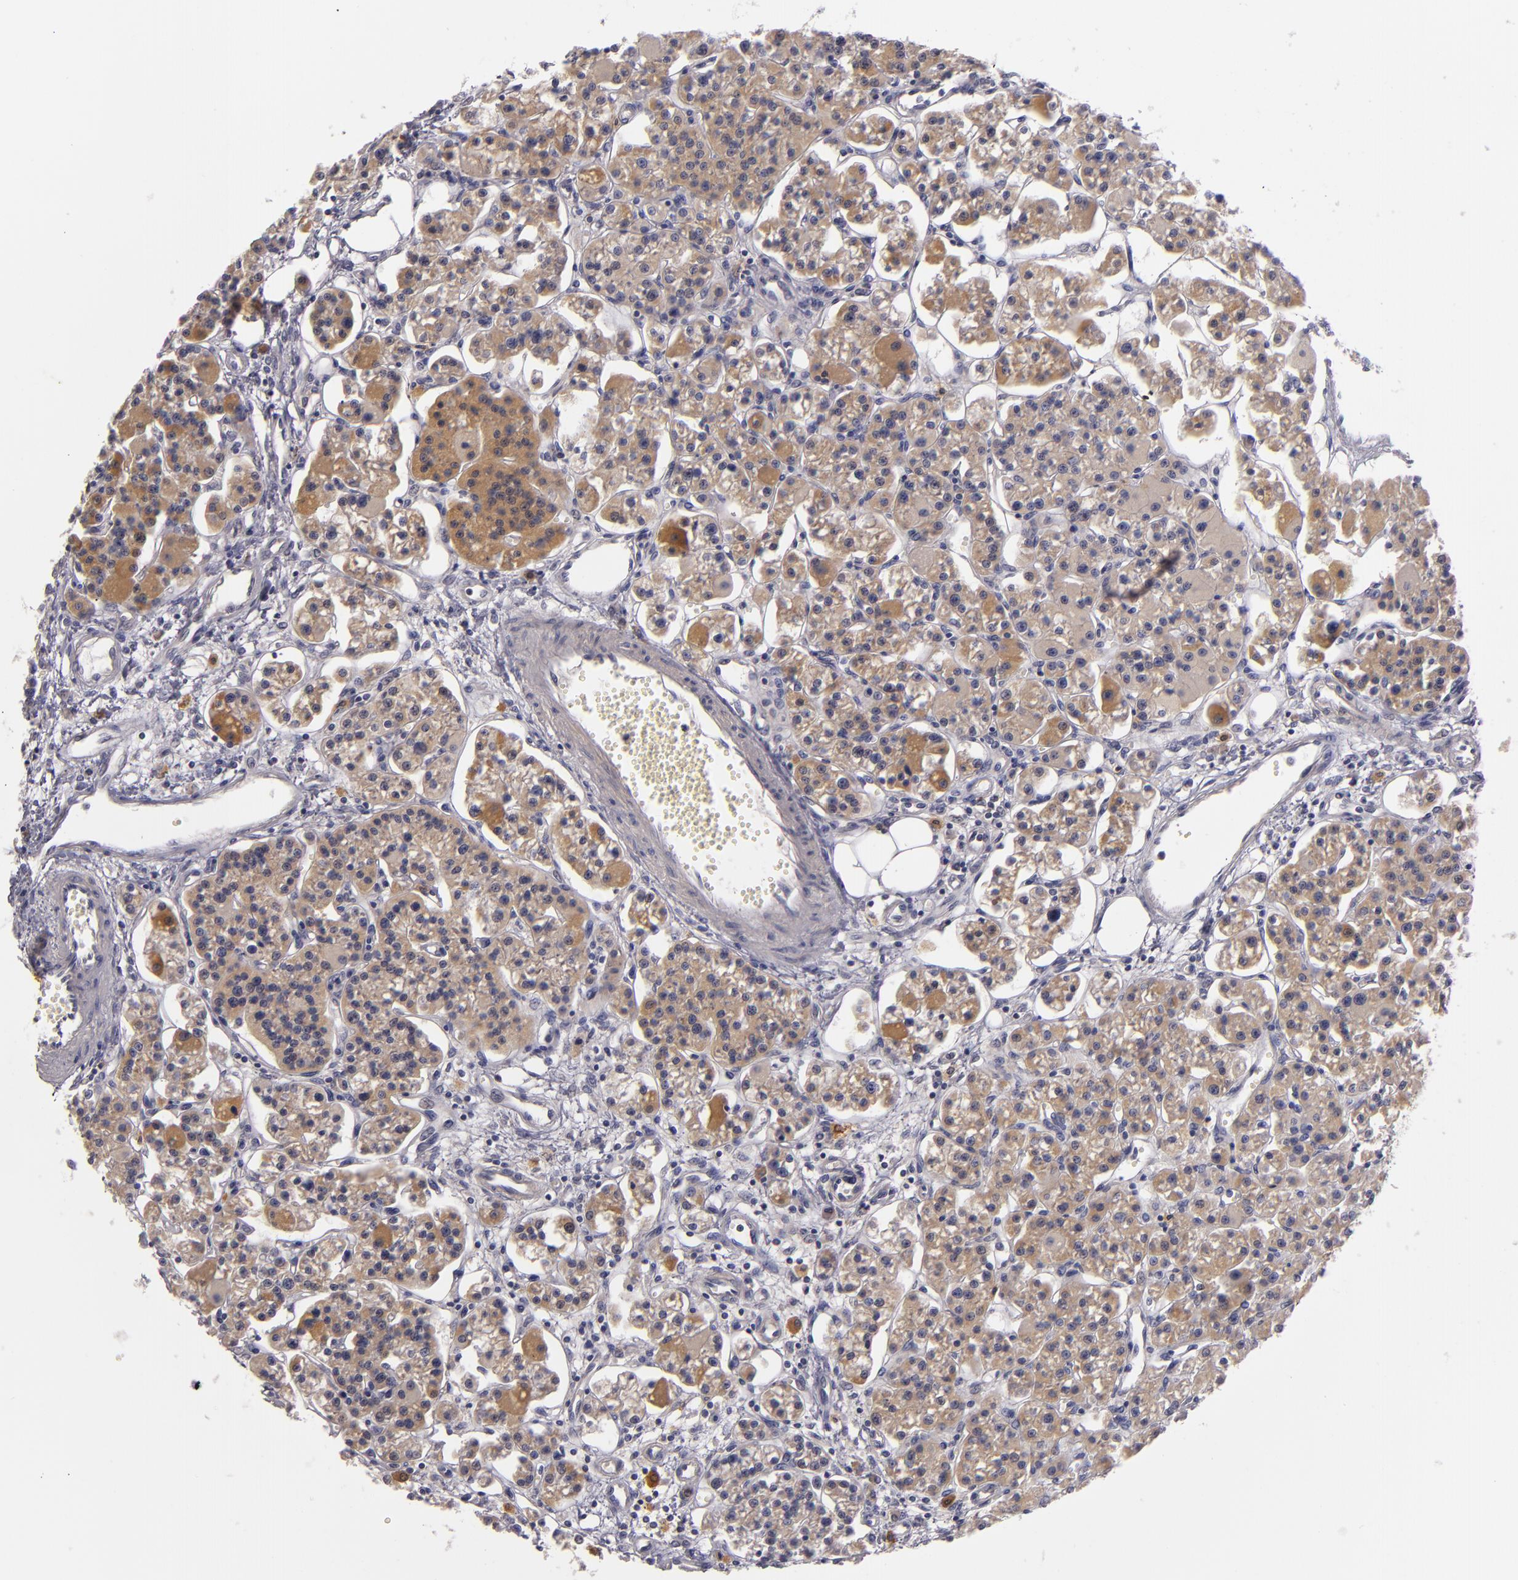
{"staining": {"intensity": "moderate", "quantity": ">75%", "location": "cytoplasmic/membranous"}, "tissue": "parathyroid gland", "cell_type": "Glandular cells", "image_type": "normal", "snomed": [{"axis": "morphology", "description": "Normal tissue, NOS"}, {"axis": "topography", "description": "Parathyroid gland"}], "caption": "Immunohistochemical staining of unremarkable human parathyroid gland shows medium levels of moderate cytoplasmic/membranous staining in about >75% of glandular cells.", "gene": "CD83", "patient": {"sex": "female", "age": 58}}